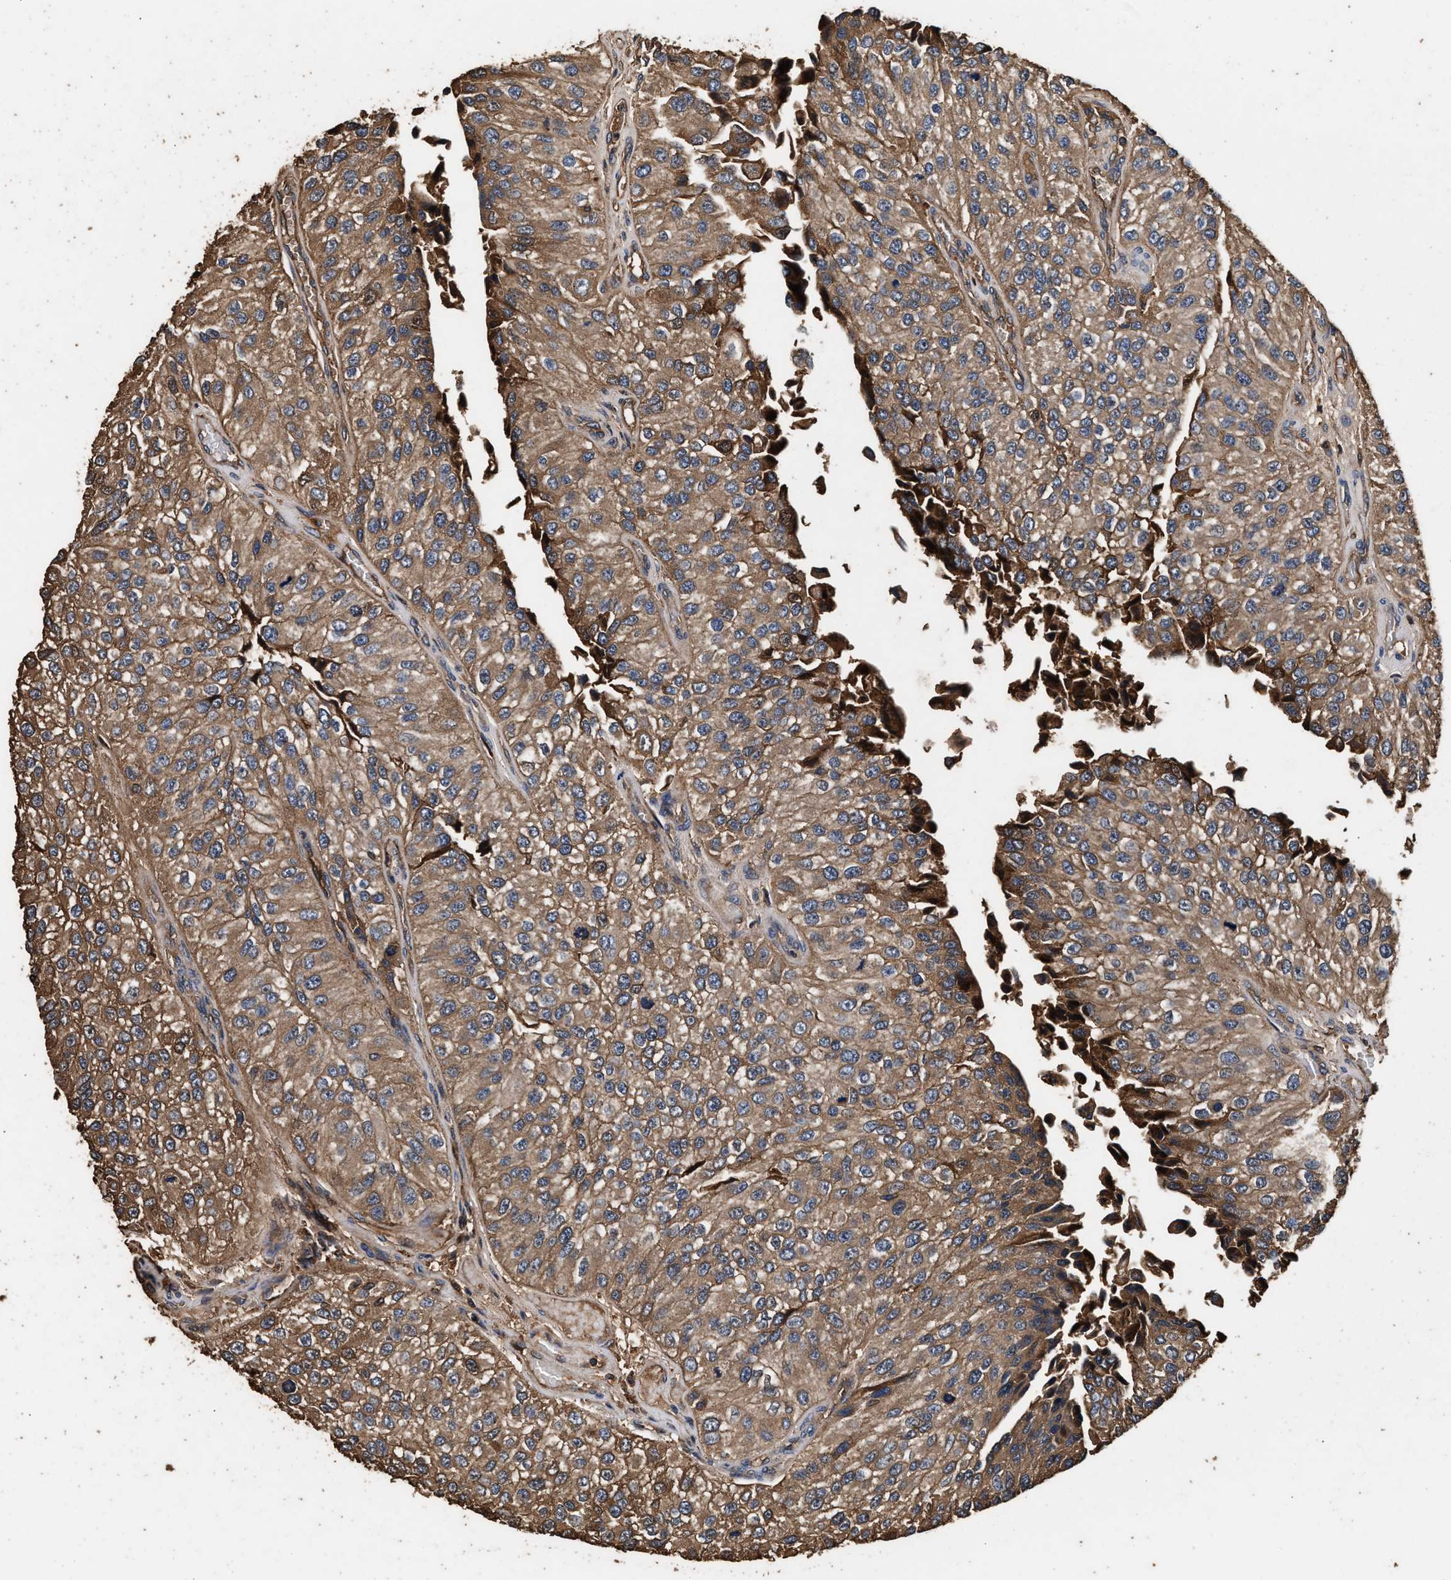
{"staining": {"intensity": "moderate", "quantity": ">75%", "location": "cytoplasmic/membranous"}, "tissue": "urothelial cancer", "cell_type": "Tumor cells", "image_type": "cancer", "snomed": [{"axis": "morphology", "description": "Urothelial carcinoma, High grade"}, {"axis": "topography", "description": "Kidney"}, {"axis": "topography", "description": "Urinary bladder"}], "caption": "Protein staining exhibits moderate cytoplasmic/membranous expression in approximately >75% of tumor cells in urothelial cancer.", "gene": "KYAT1", "patient": {"sex": "male", "age": 77}}